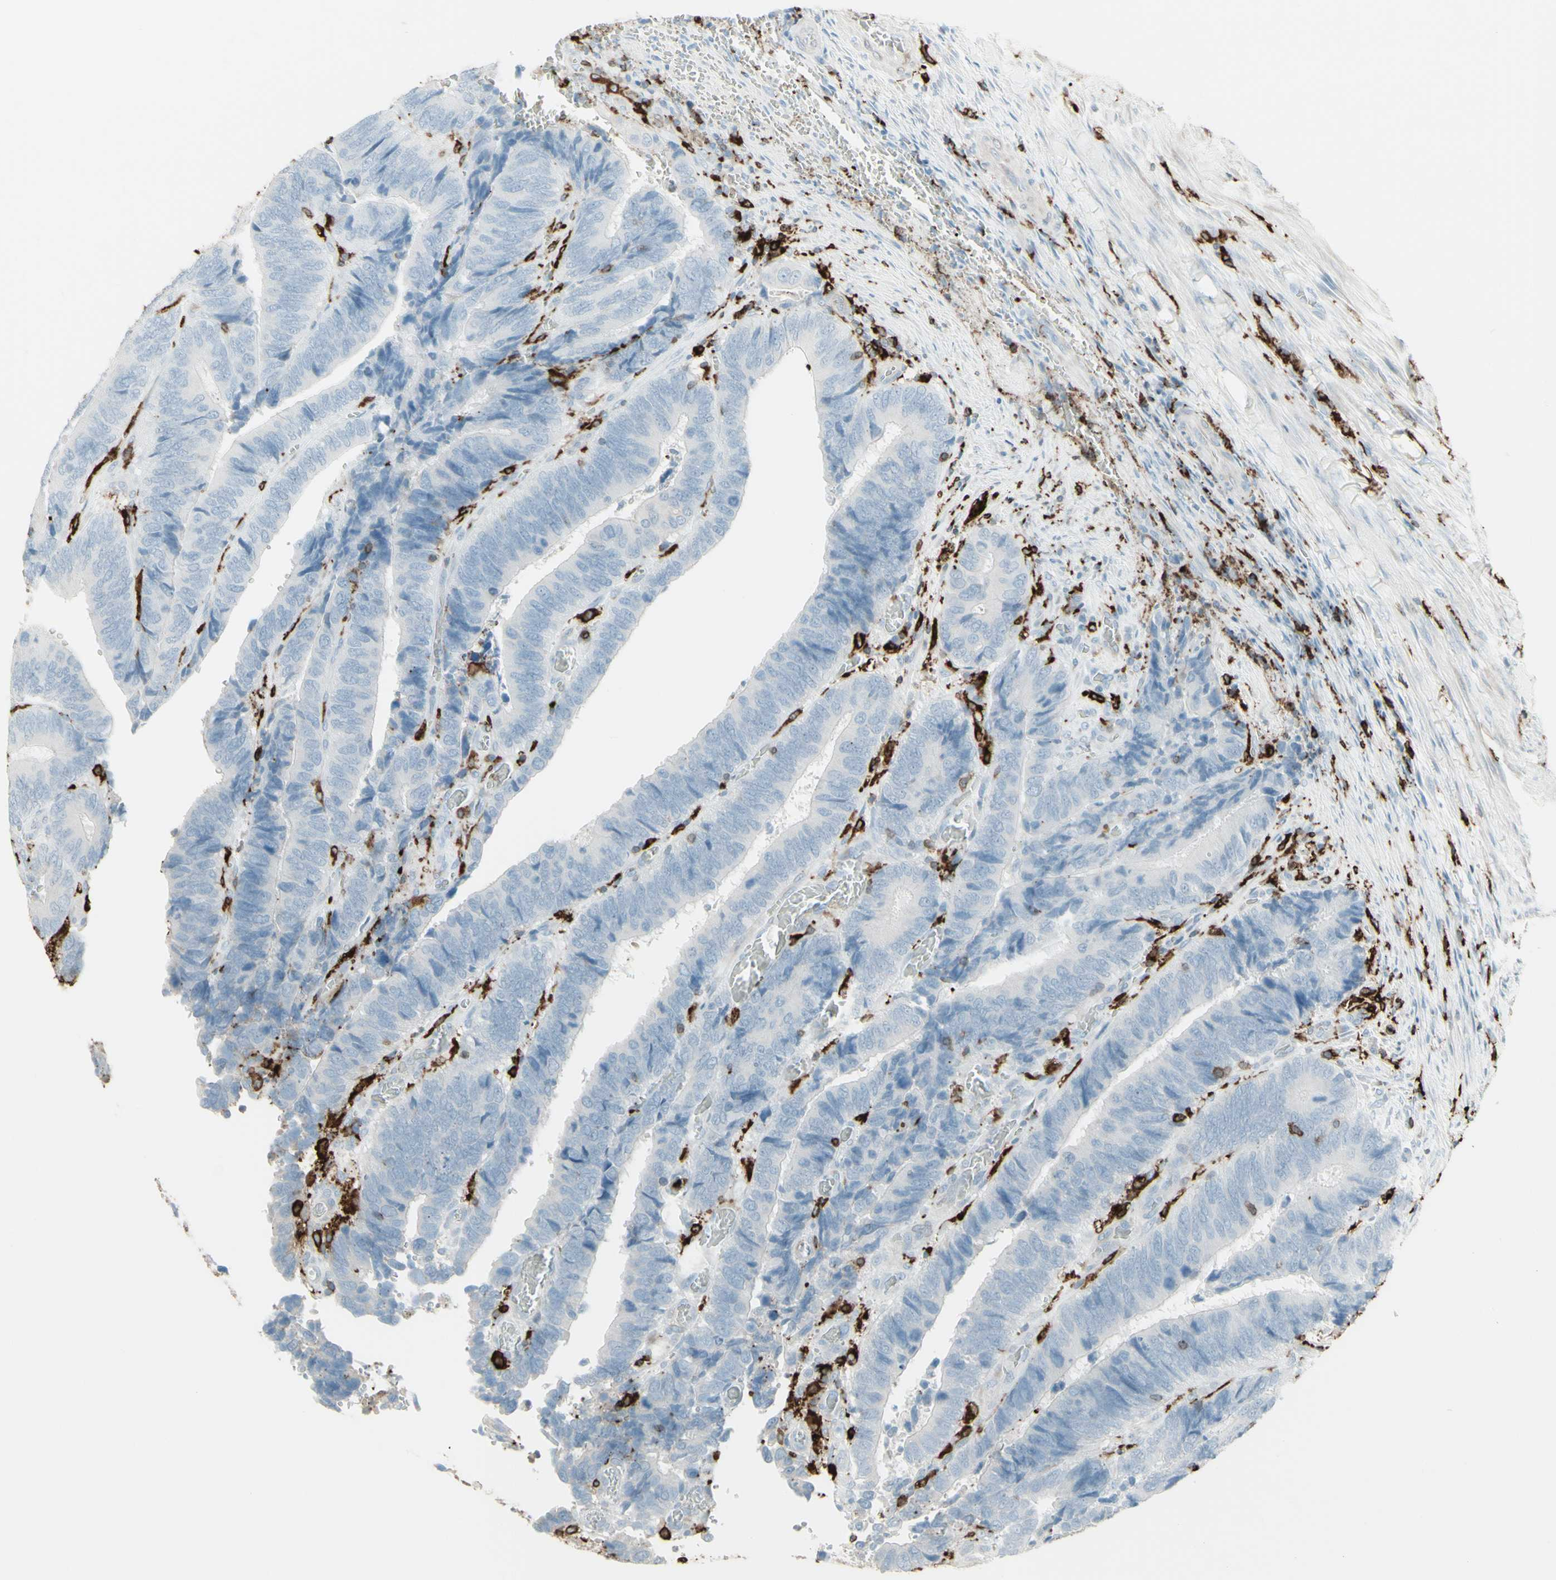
{"staining": {"intensity": "negative", "quantity": "none", "location": "none"}, "tissue": "colorectal cancer", "cell_type": "Tumor cells", "image_type": "cancer", "snomed": [{"axis": "morphology", "description": "Adenocarcinoma, NOS"}, {"axis": "topography", "description": "Colon"}], "caption": "This is an immunohistochemistry photomicrograph of human colorectal cancer. There is no positivity in tumor cells.", "gene": "HLA-DPB1", "patient": {"sex": "male", "age": 72}}